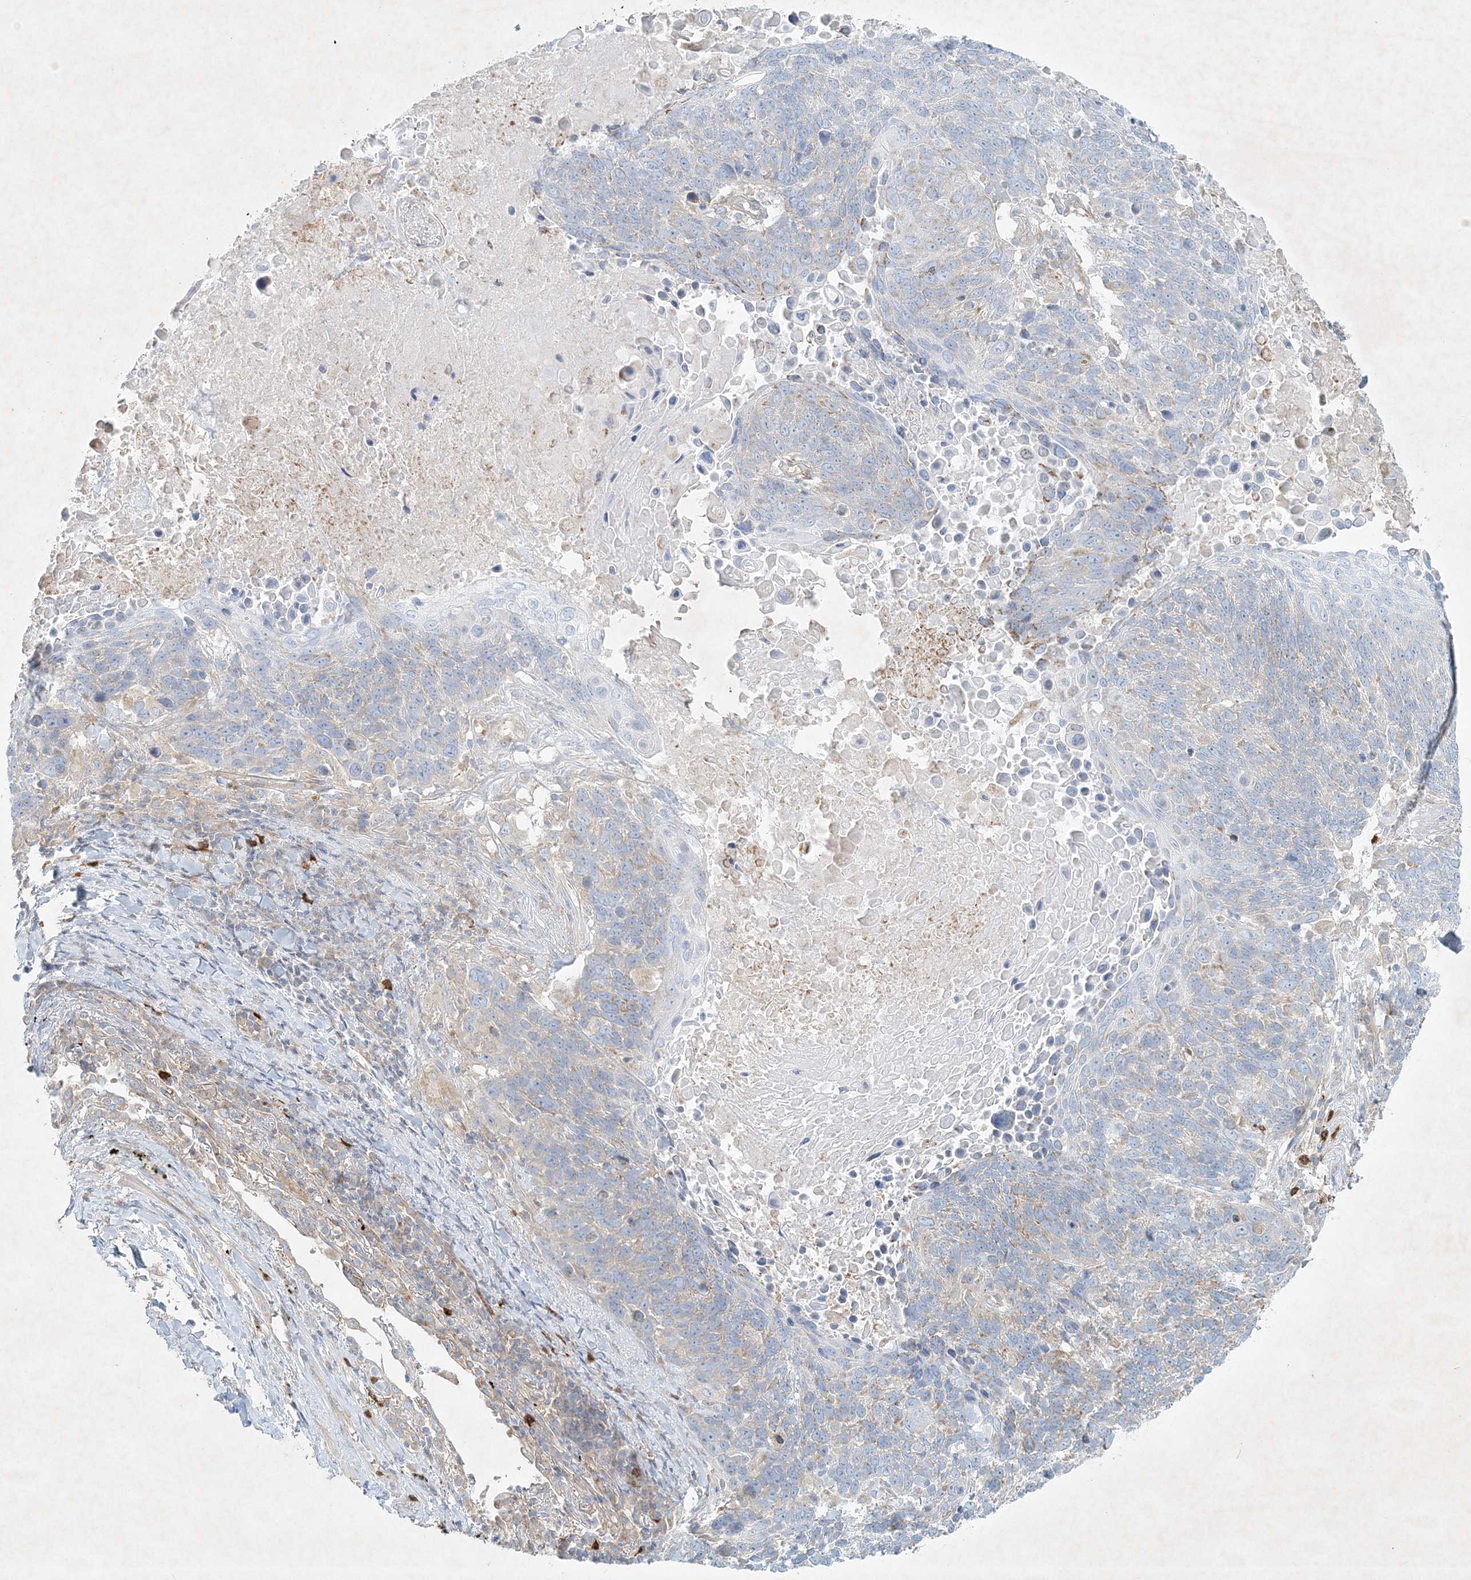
{"staining": {"intensity": "negative", "quantity": "none", "location": "none"}, "tissue": "lung cancer", "cell_type": "Tumor cells", "image_type": "cancer", "snomed": [{"axis": "morphology", "description": "Squamous cell carcinoma, NOS"}, {"axis": "topography", "description": "Lung"}], "caption": "Tumor cells are negative for brown protein staining in lung squamous cell carcinoma.", "gene": "STK11IP", "patient": {"sex": "male", "age": 66}}